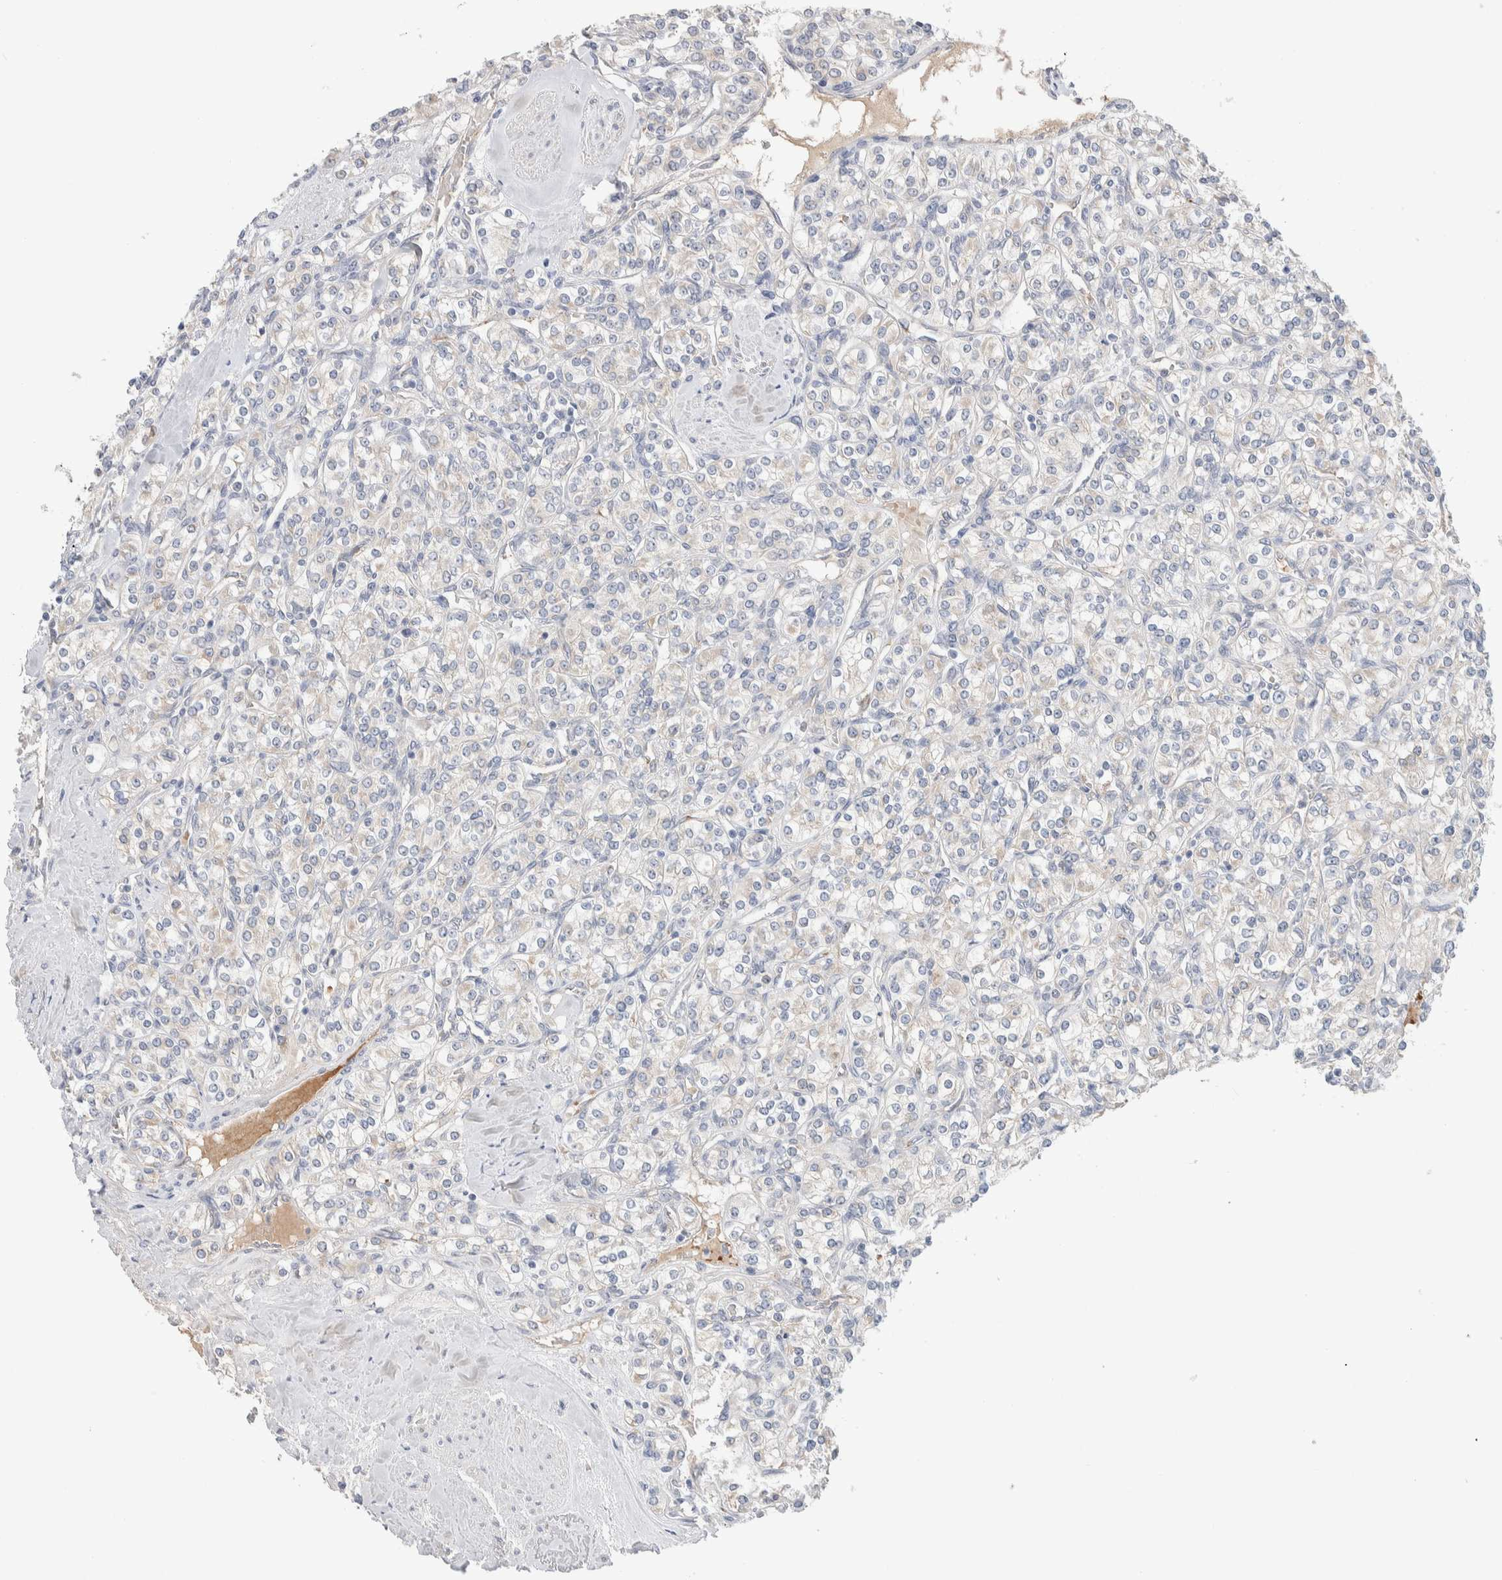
{"staining": {"intensity": "negative", "quantity": "none", "location": "none"}, "tissue": "renal cancer", "cell_type": "Tumor cells", "image_type": "cancer", "snomed": [{"axis": "morphology", "description": "Adenocarcinoma, NOS"}, {"axis": "topography", "description": "Kidney"}], "caption": "There is no significant positivity in tumor cells of renal adenocarcinoma.", "gene": "RUSF1", "patient": {"sex": "male", "age": 77}}